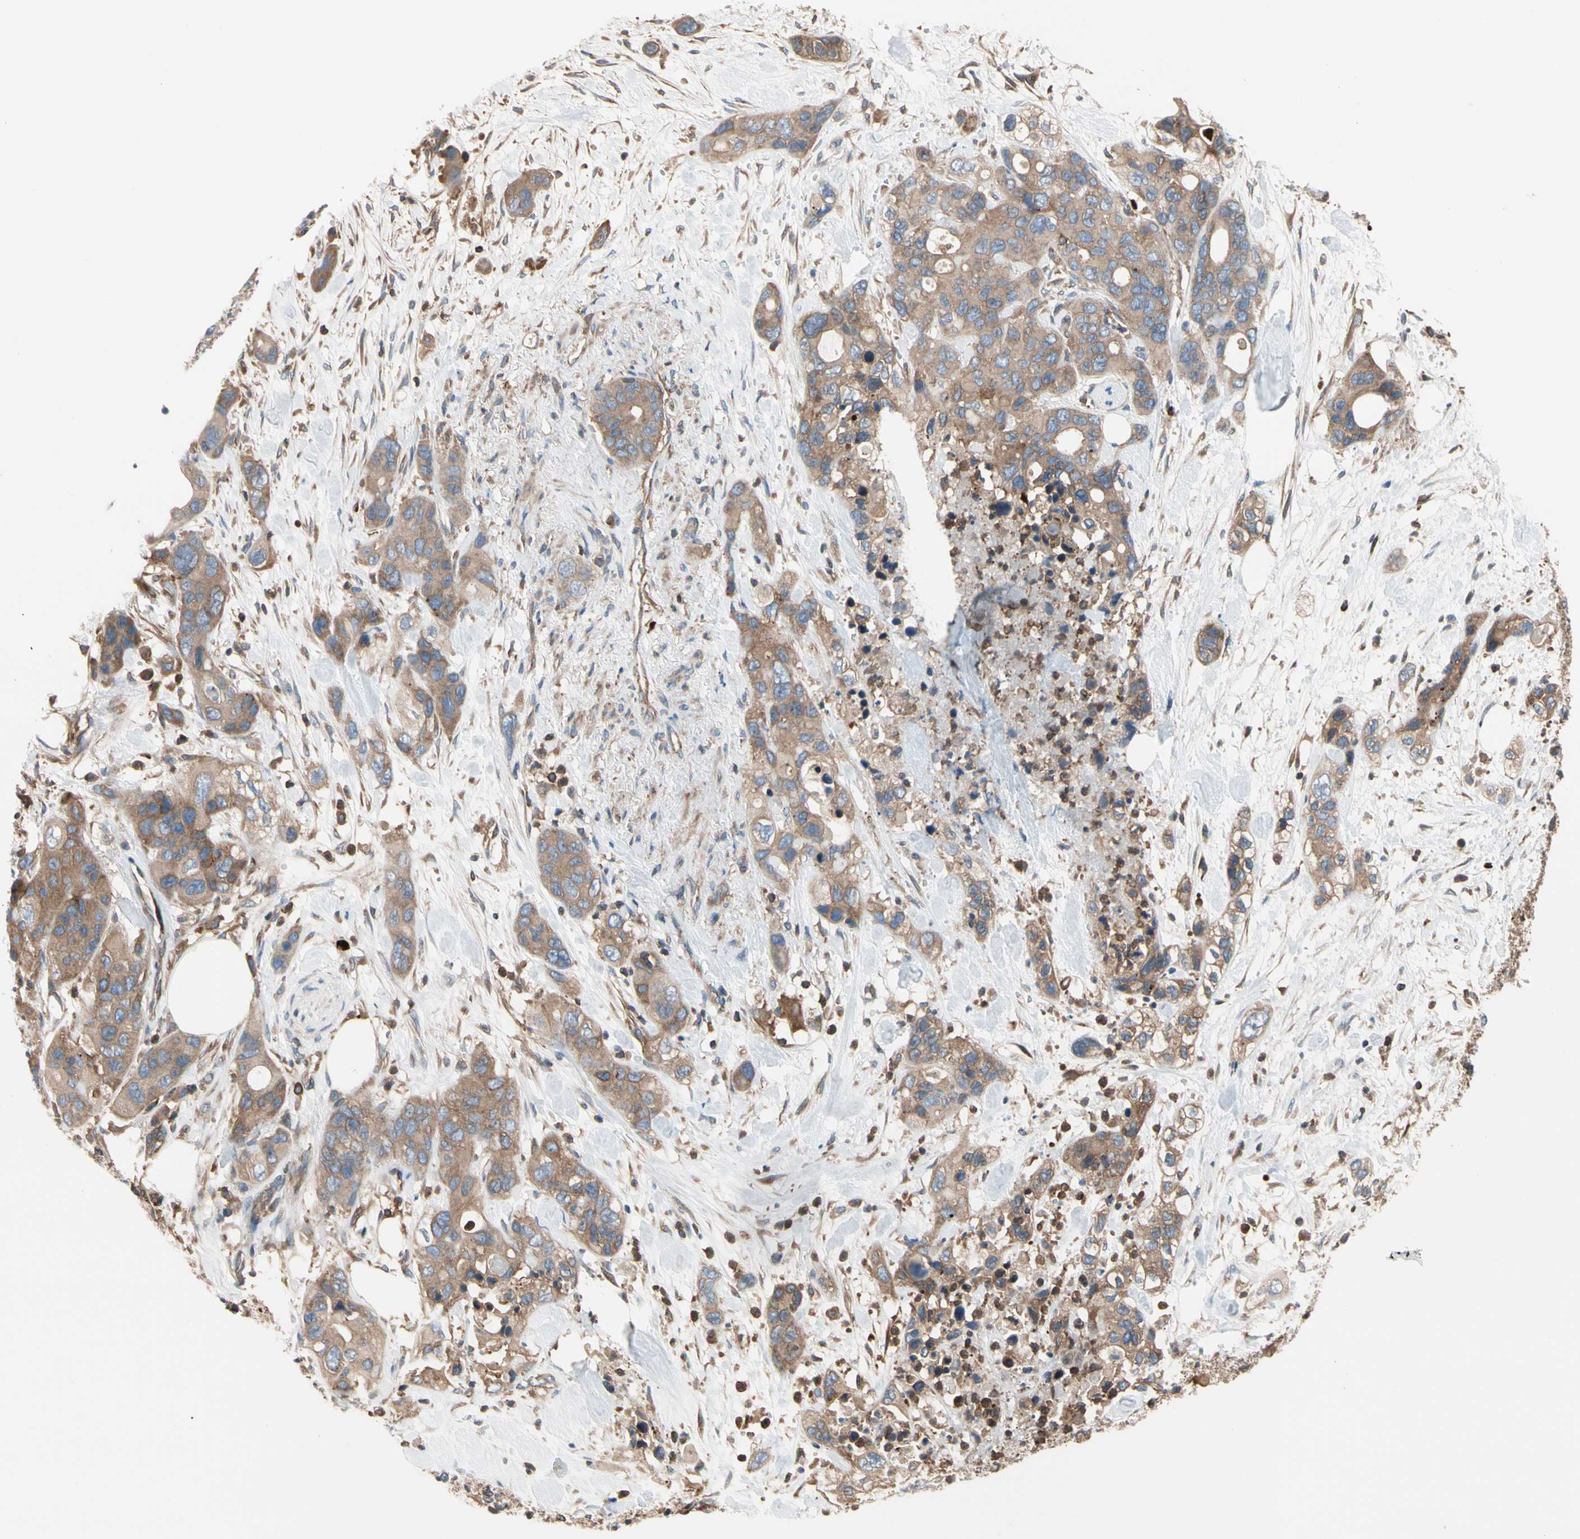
{"staining": {"intensity": "moderate", "quantity": ">75%", "location": "cytoplasmic/membranous"}, "tissue": "pancreatic cancer", "cell_type": "Tumor cells", "image_type": "cancer", "snomed": [{"axis": "morphology", "description": "Adenocarcinoma, NOS"}, {"axis": "topography", "description": "Pancreas"}], "caption": "Pancreatic adenocarcinoma stained for a protein reveals moderate cytoplasmic/membranous positivity in tumor cells.", "gene": "ROCK1", "patient": {"sex": "female", "age": 71}}